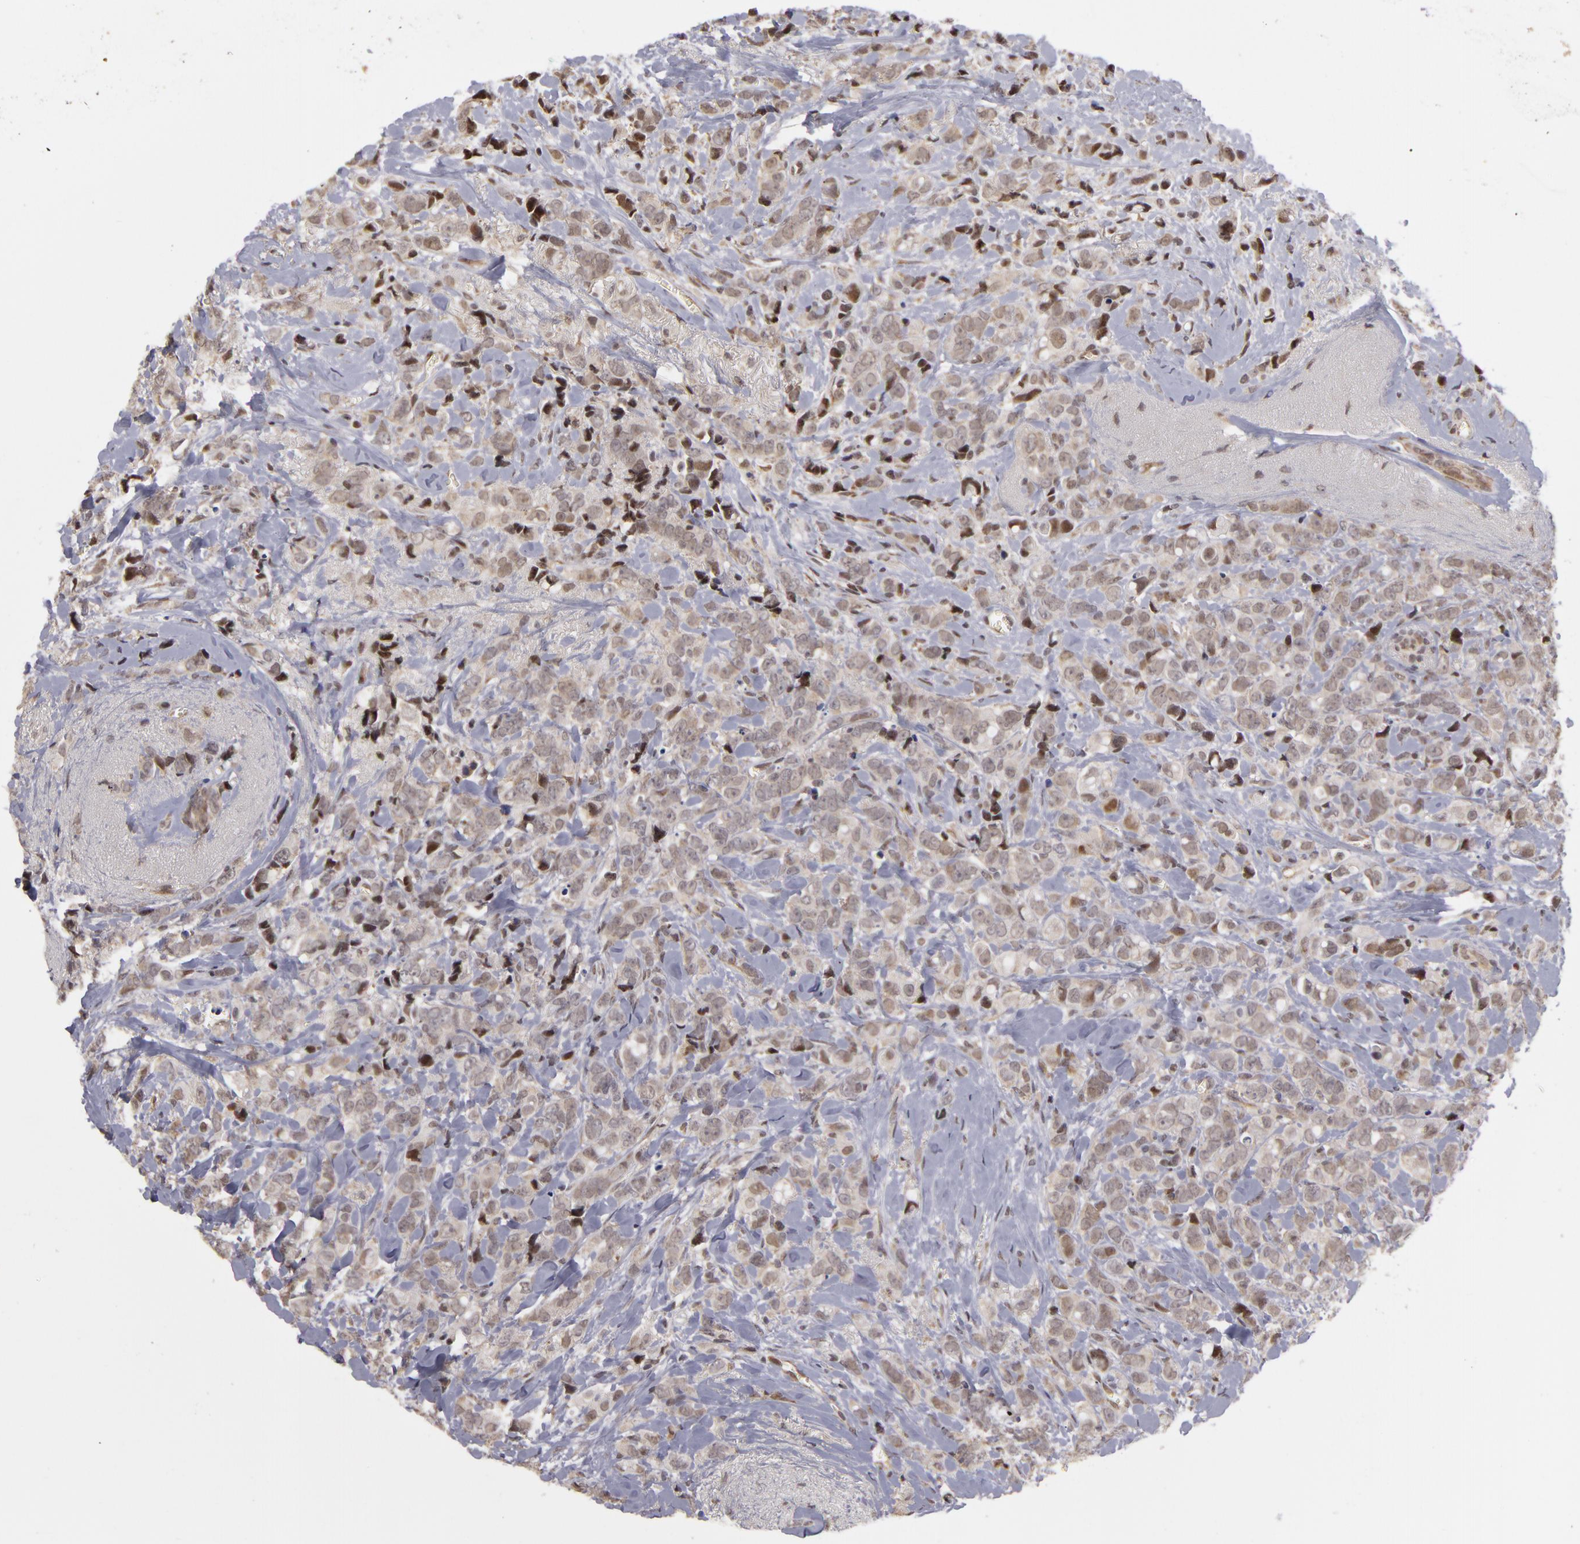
{"staining": {"intensity": "weak", "quantity": "25%-75%", "location": "nuclear"}, "tissue": "breast cancer", "cell_type": "Tumor cells", "image_type": "cancer", "snomed": [{"axis": "morphology", "description": "Lobular carcinoma"}, {"axis": "topography", "description": "Breast"}], "caption": "This is a micrograph of IHC staining of breast cancer, which shows weak expression in the nuclear of tumor cells.", "gene": "ZNF133", "patient": {"sex": "female", "age": 57}}